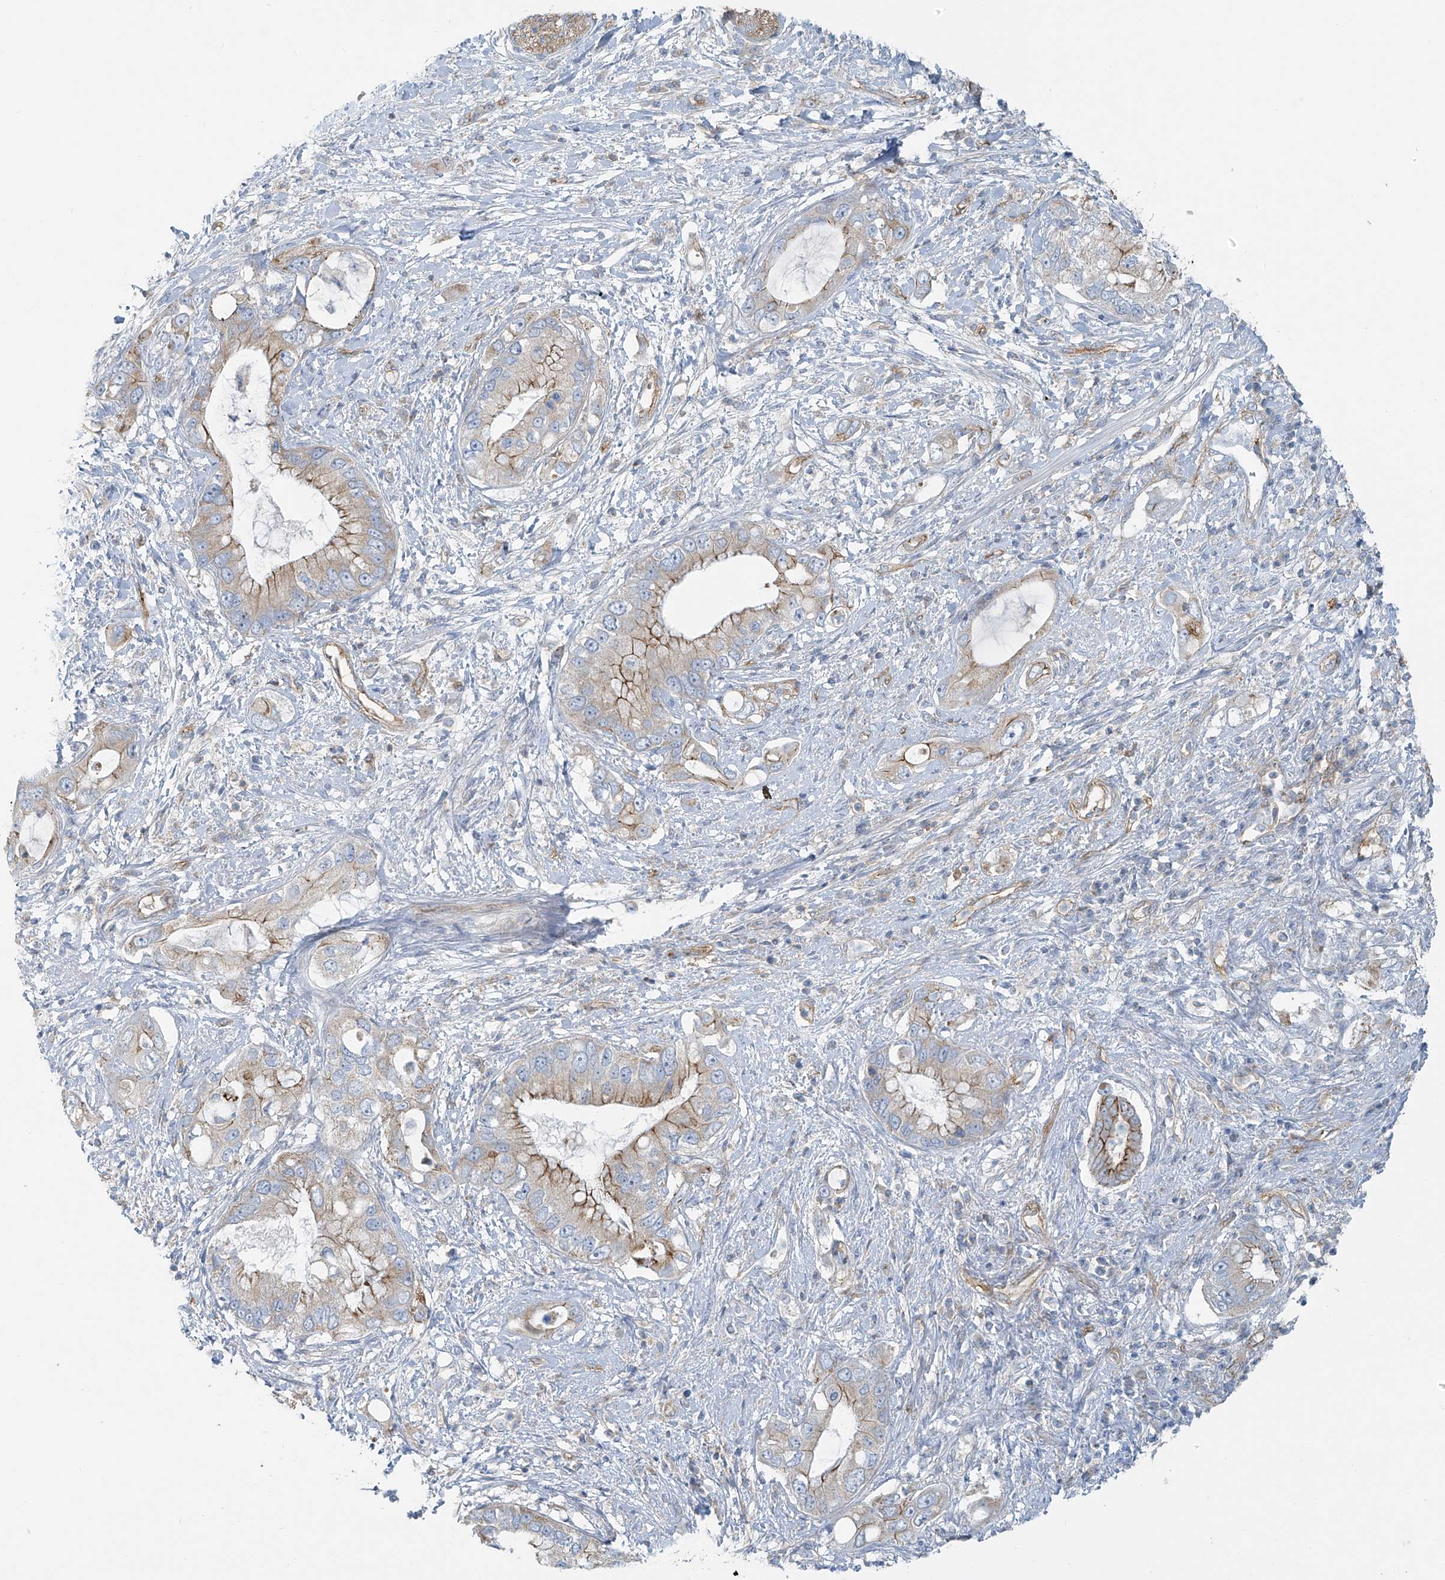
{"staining": {"intensity": "moderate", "quantity": ">75%", "location": "cytoplasmic/membranous"}, "tissue": "pancreatic cancer", "cell_type": "Tumor cells", "image_type": "cancer", "snomed": [{"axis": "morphology", "description": "Inflammation, NOS"}, {"axis": "morphology", "description": "Adenocarcinoma, NOS"}, {"axis": "topography", "description": "Pancreas"}], "caption": "Moderate cytoplasmic/membranous positivity for a protein is identified in about >75% of tumor cells of pancreatic adenocarcinoma using immunohistochemistry.", "gene": "VAMP5", "patient": {"sex": "female", "age": 56}}